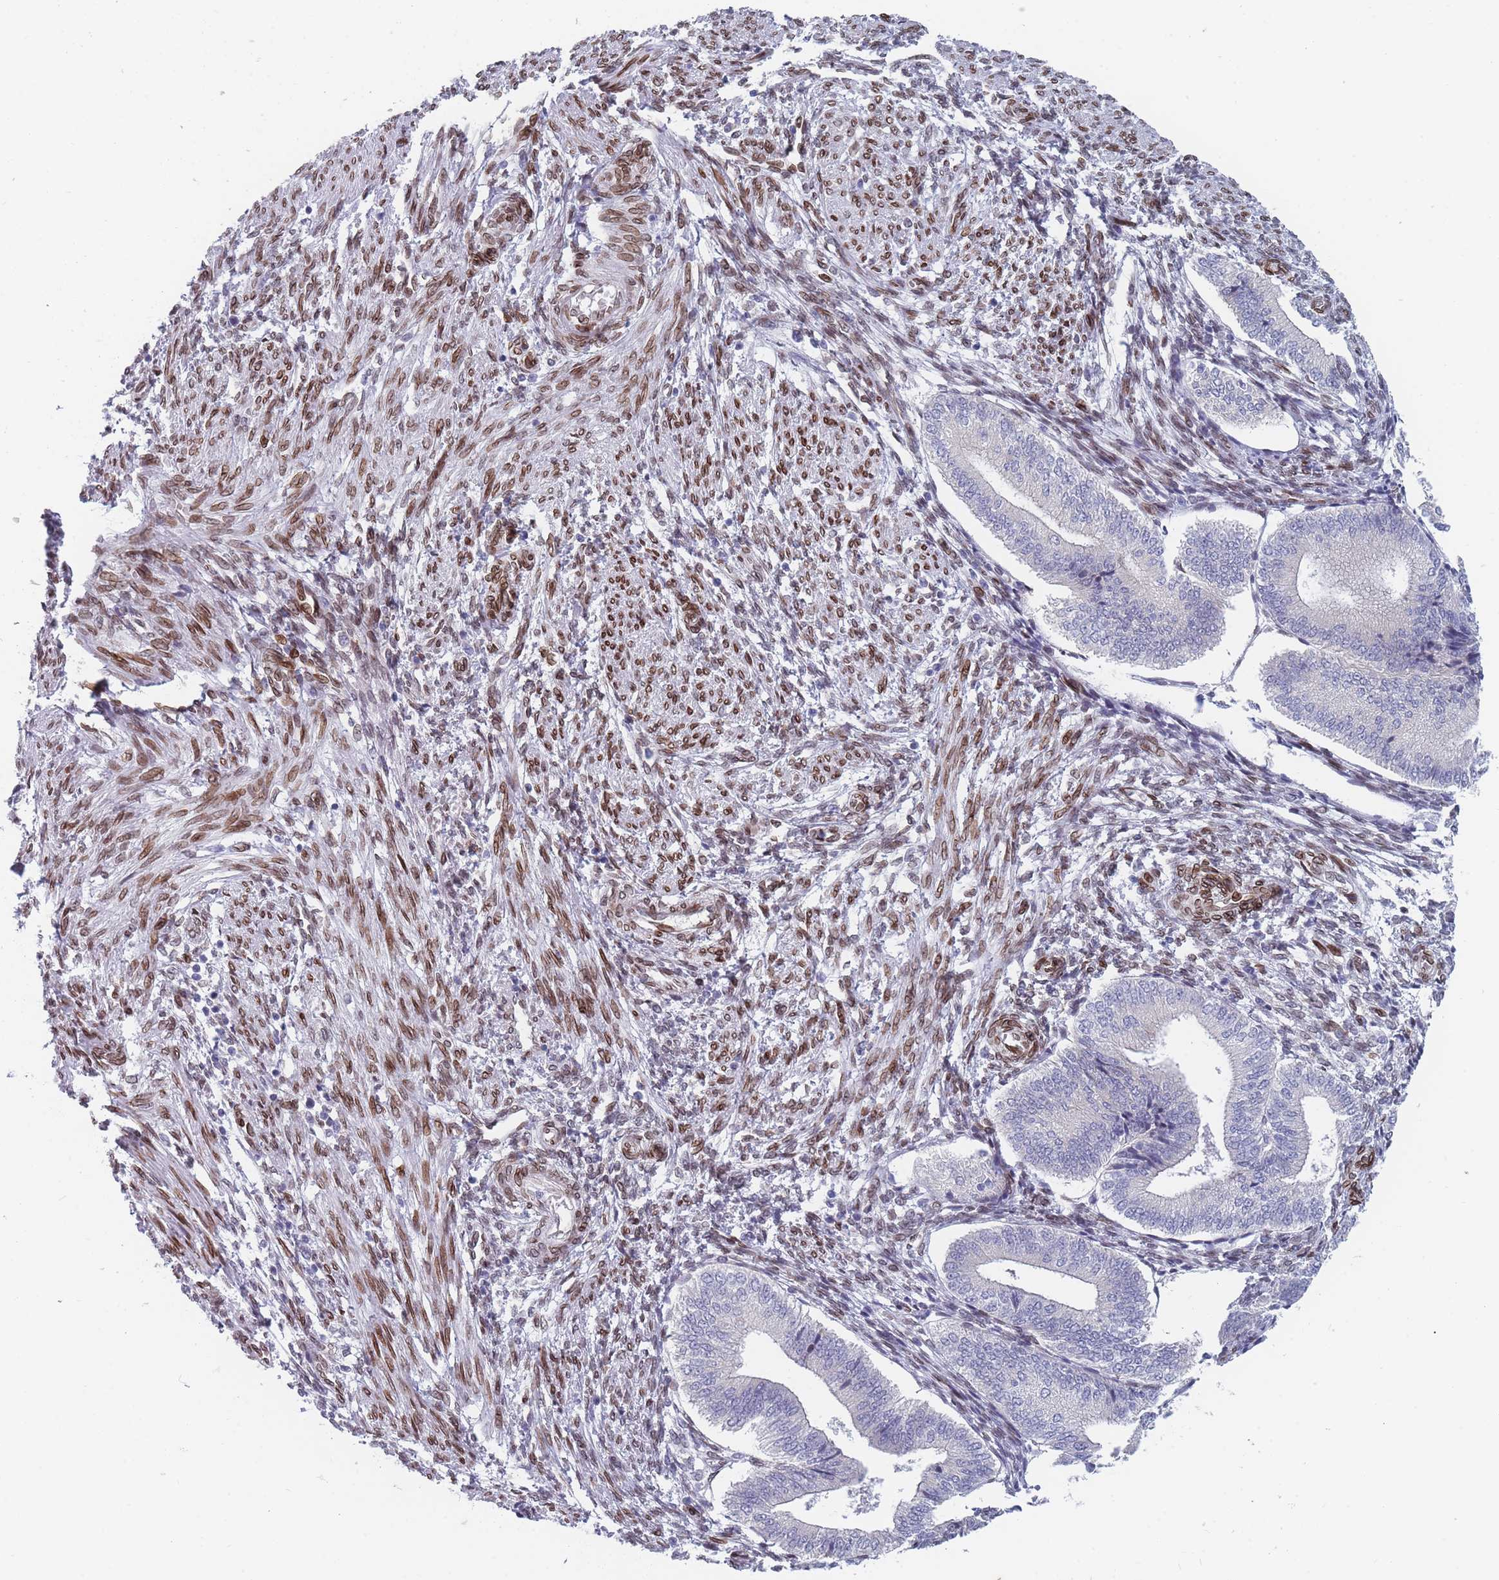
{"staining": {"intensity": "moderate", "quantity": "<25%", "location": "cytoplasmic/membranous,nuclear"}, "tissue": "endometrium", "cell_type": "Cells in endometrial stroma", "image_type": "normal", "snomed": [{"axis": "morphology", "description": "Normal tissue, NOS"}, {"axis": "topography", "description": "Endometrium"}], "caption": "Endometrium stained for a protein (brown) reveals moderate cytoplasmic/membranous,nuclear positive positivity in approximately <25% of cells in endometrial stroma.", "gene": "ZBTB1", "patient": {"sex": "female", "age": 34}}